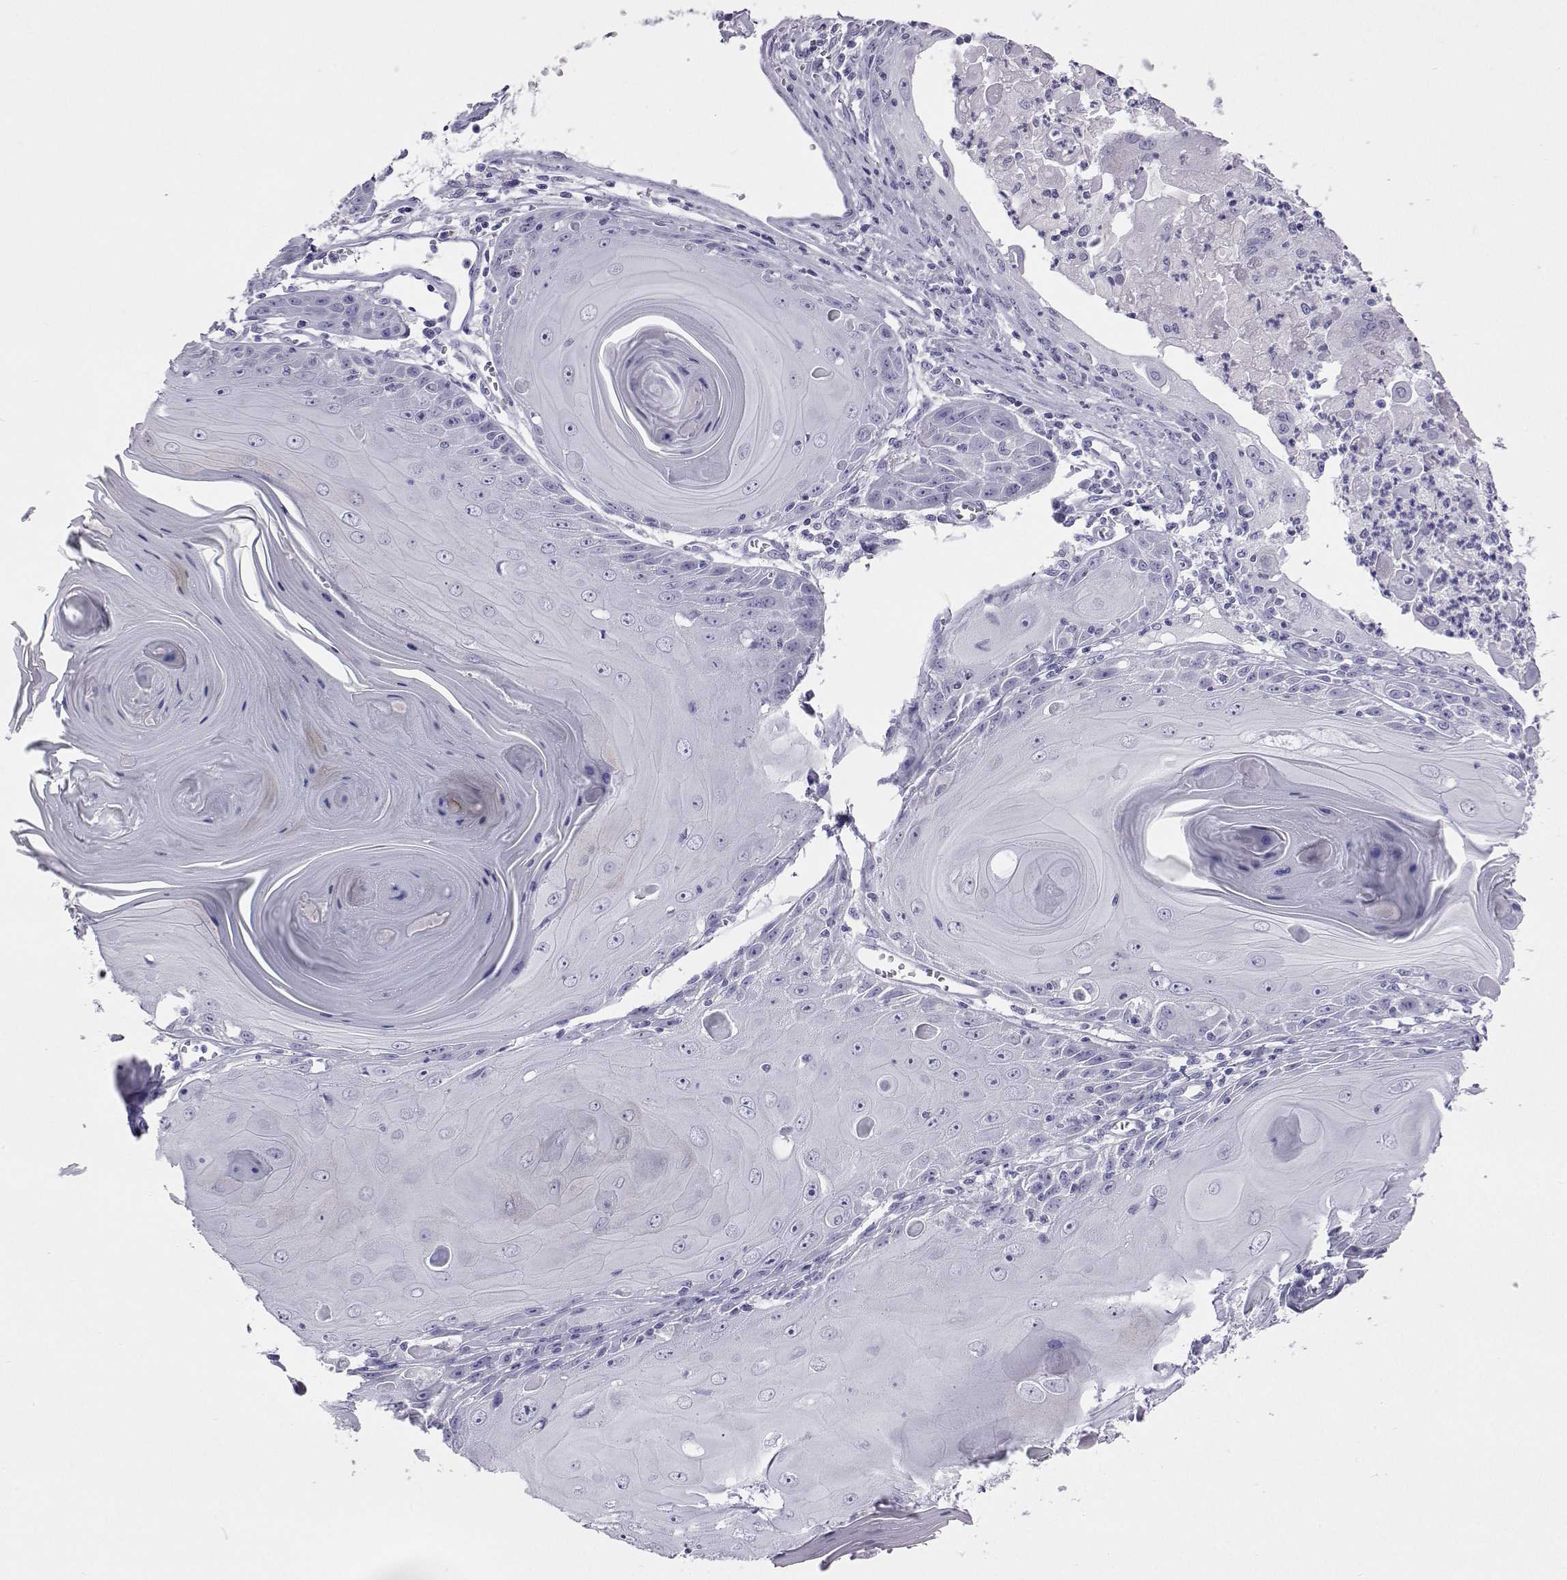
{"staining": {"intensity": "negative", "quantity": "none", "location": "none"}, "tissue": "skin cancer", "cell_type": "Tumor cells", "image_type": "cancer", "snomed": [{"axis": "morphology", "description": "Squamous cell carcinoma, NOS"}, {"axis": "topography", "description": "Skin"}, {"axis": "topography", "description": "Vulva"}], "caption": "Human squamous cell carcinoma (skin) stained for a protein using immunohistochemistry exhibits no positivity in tumor cells.", "gene": "PLIN4", "patient": {"sex": "female", "age": 85}}